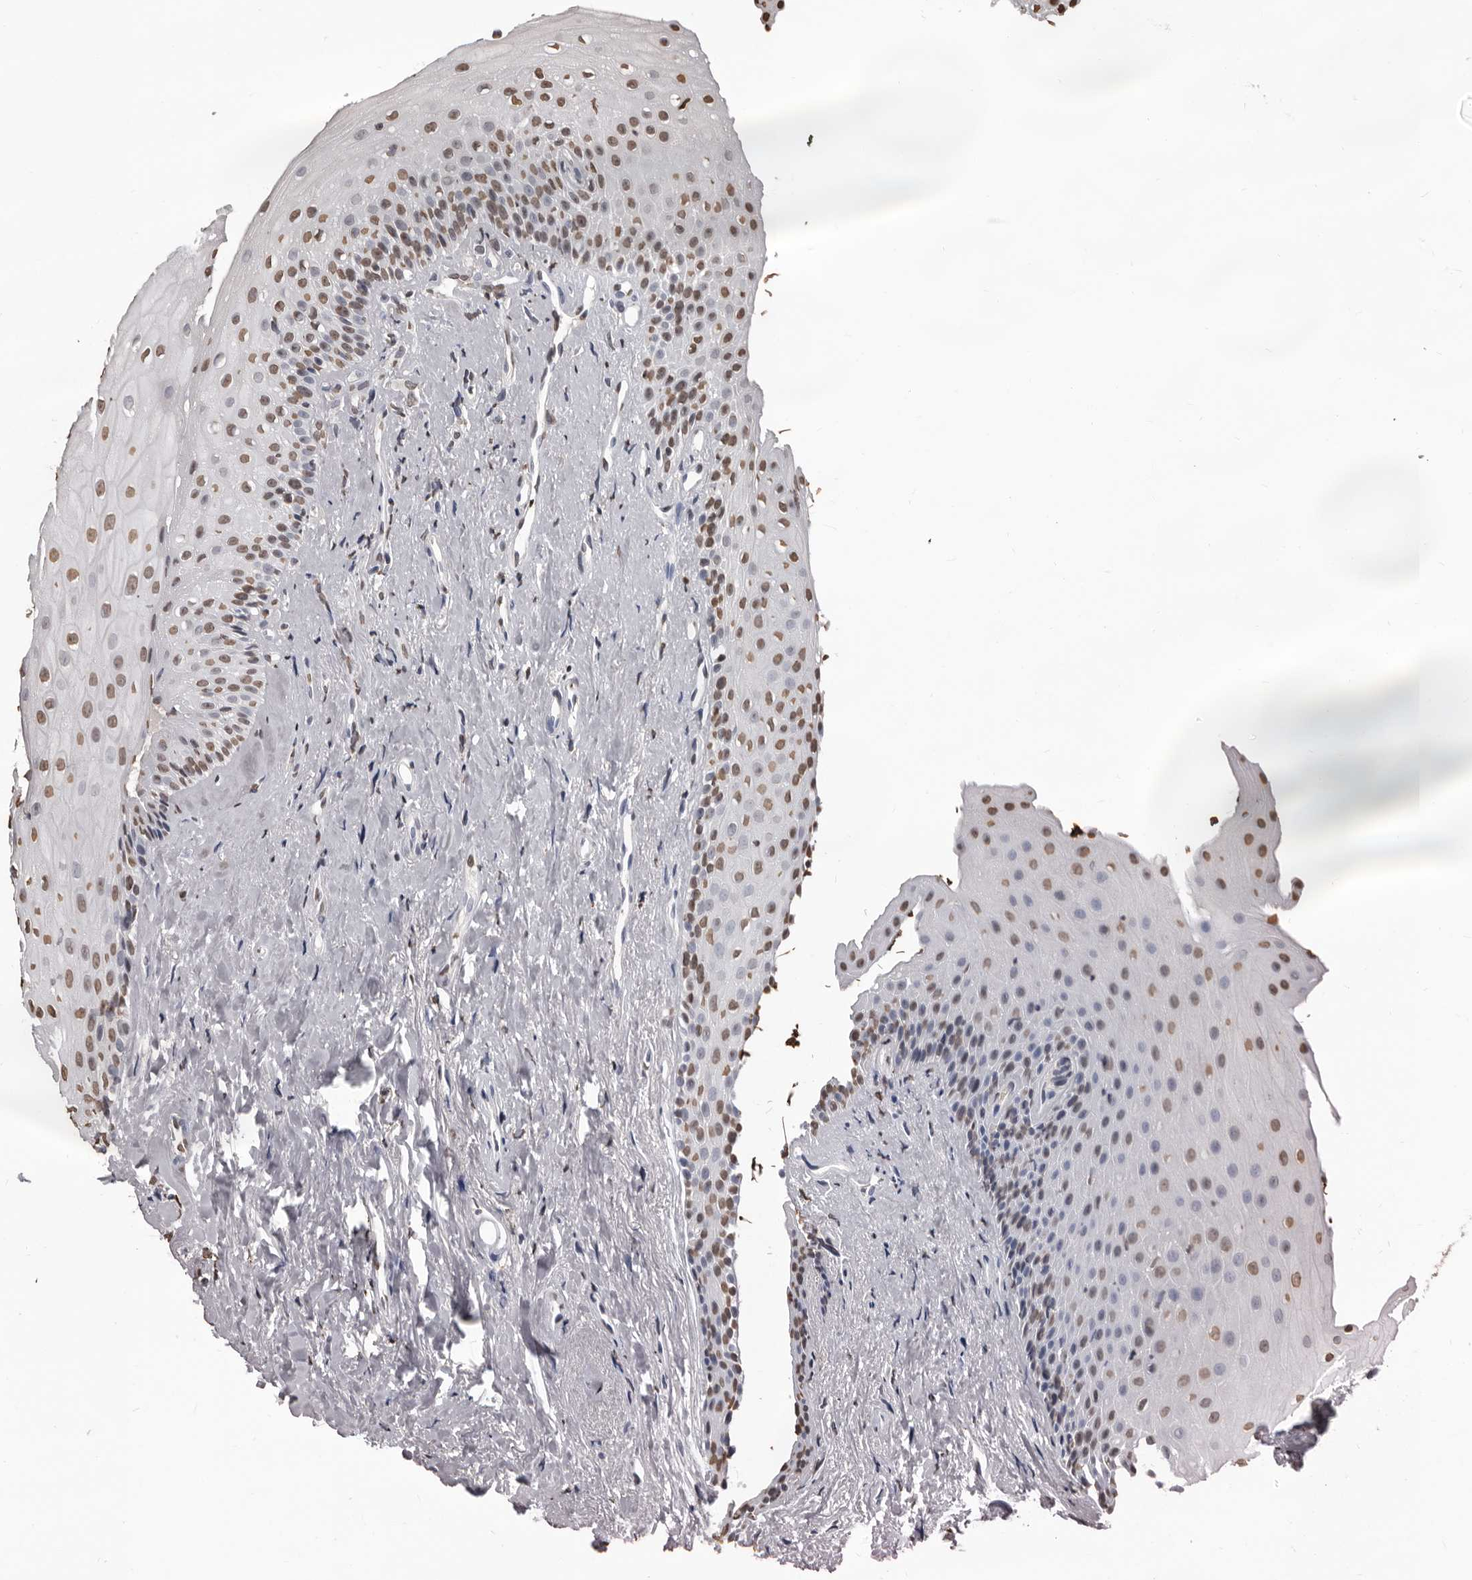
{"staining": {"intensity": "moderate", "quantity": "25%-75%", "location": "nuclear"}, "tissue": "oral mucosa", "cell_type": "Squamous epithelial cells", "image_type": "normal", "snomed": [{"axis": "morphology", "description": "Normal tissue, NOS"}, {"axis": "topography", "description": "Oral tissue"}], "caption": "IHC staining of normal oral mucosa, which demonstrates medium levels of moderate nuclear expression in about 25%-75% of squamous epithelial cells indicating moderate nuclear protein staining. The staining was performed using DAB (brown) for protein detection and nuclei were counterstained in hematoxylin (blue).", "gene": "AHR", "patient": {"sex": "female", "age": 63}}